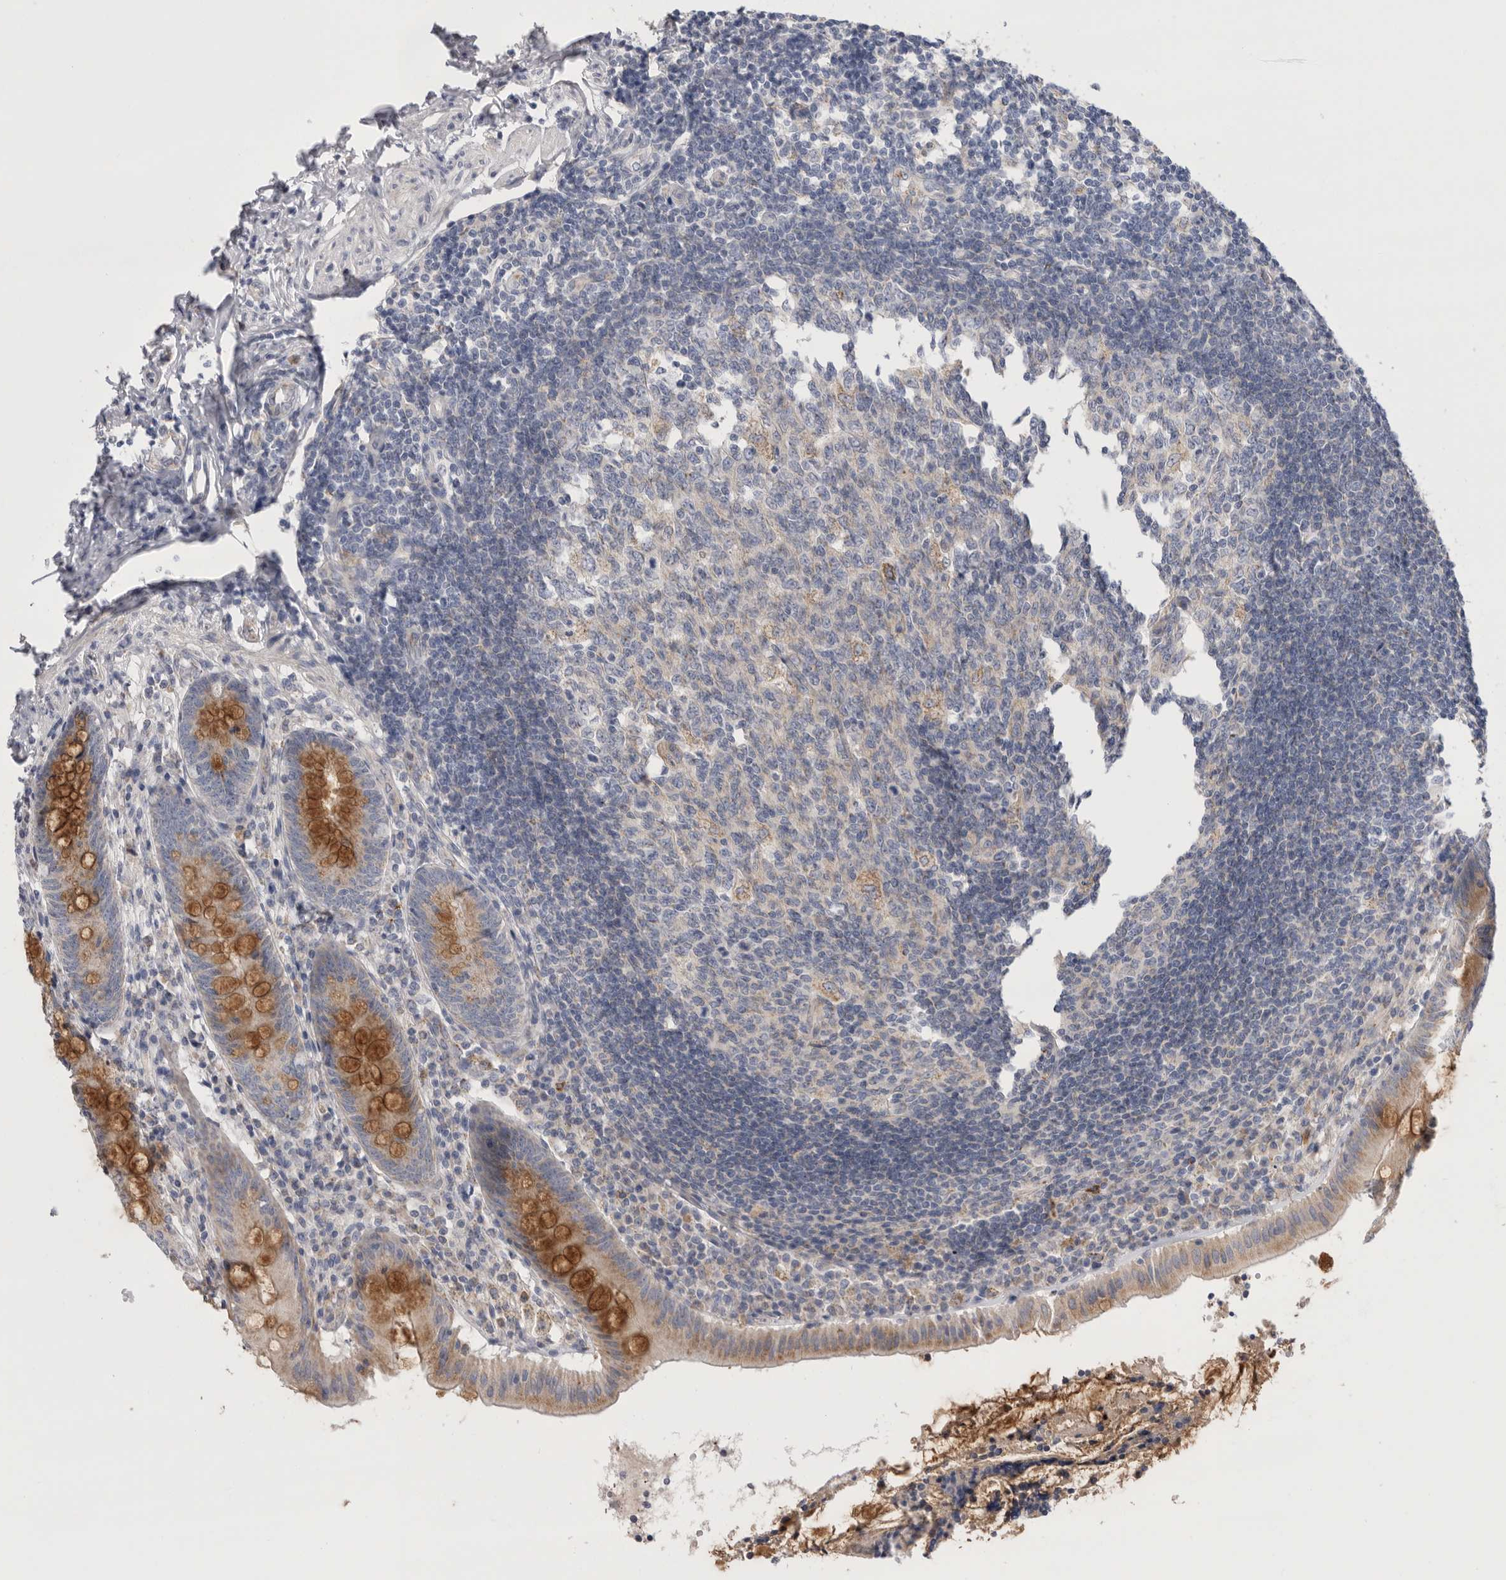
{"staining": {"intensity": "moderate", "quantity": ">75%", "location": "cytoplasmic/membranous"}, "tissue": "appendix", "cell_type": "Glandular cells", "image_type": "normal", "snomed": [{"axis": "morphology", "description": "Normal tissue, NOS"}, {"axis": "topography", "description": "Appendix"}], "caption": "A brown stain labels moderate cytoplasmic/membranous staining of a protein in glandular cells of benign human appendix. The staining was performed using DAB (3,3'-diaminobenzidine) to visualize the protein expression in brown, while the nuclei were stained in blue with hematoxylin (Magnification: 20x).", "gene": "CCDC126", "patient": {"sex": "female", "age": 54}}